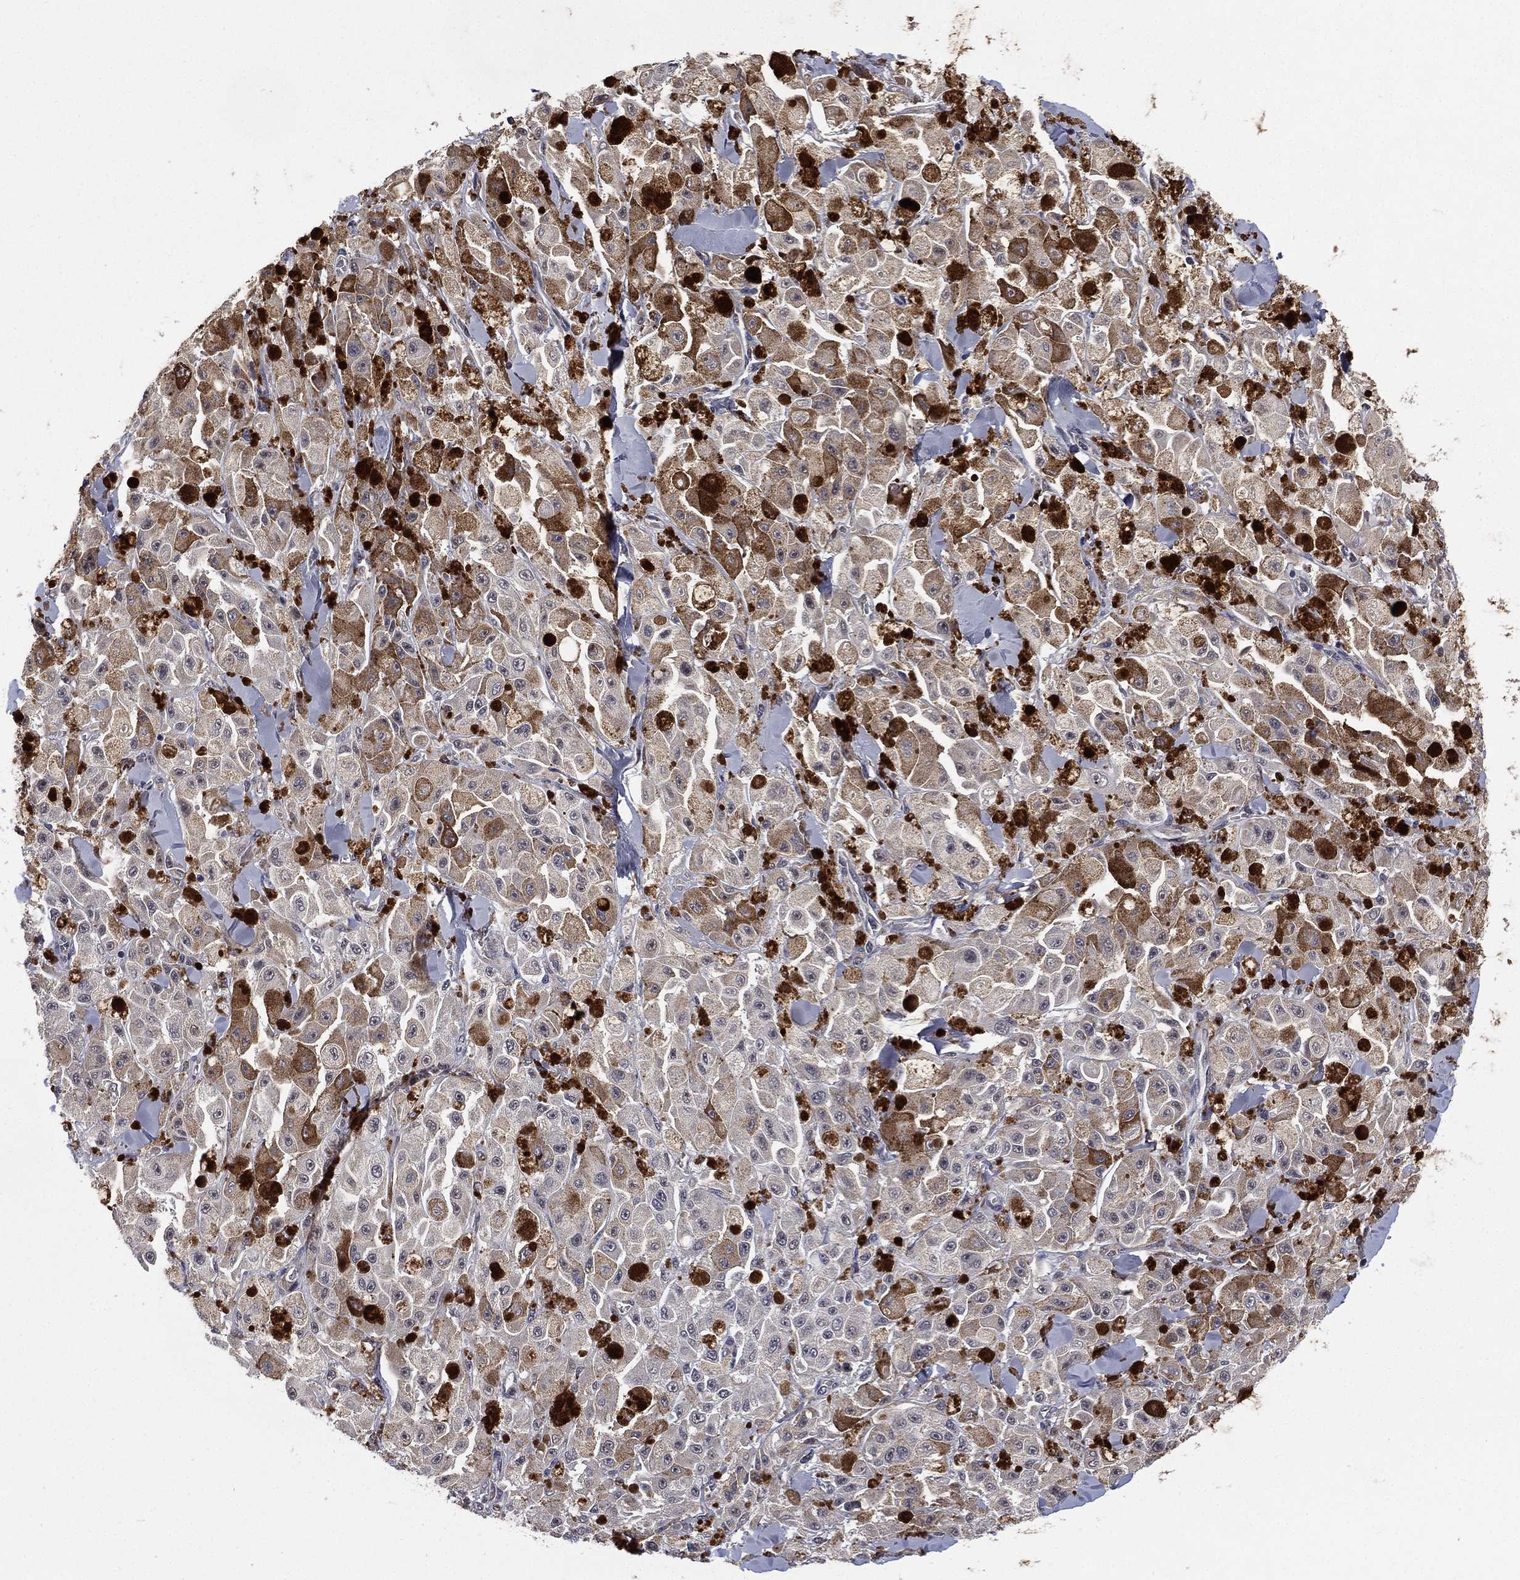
{"staining": {"intensity": "weak", "quantity": "<25%", "location": "cytoplasmic/membranous"}, "tissue": "melanoma", "cell_type": "Tumor cells", "image_type": "cancer", "snomed": [{"axis": "morphology", "description": "Malignant melanoma, NOS"}, {"axis": "topography", "description": "Skin"}], "caption": "This is a histopathology image of immunohistochemistry (IHC) staining of melanoma, which shows no expression in tumor cells.", "gene": "SELENOO", "patient": {"sex": "female", "age": 58}}